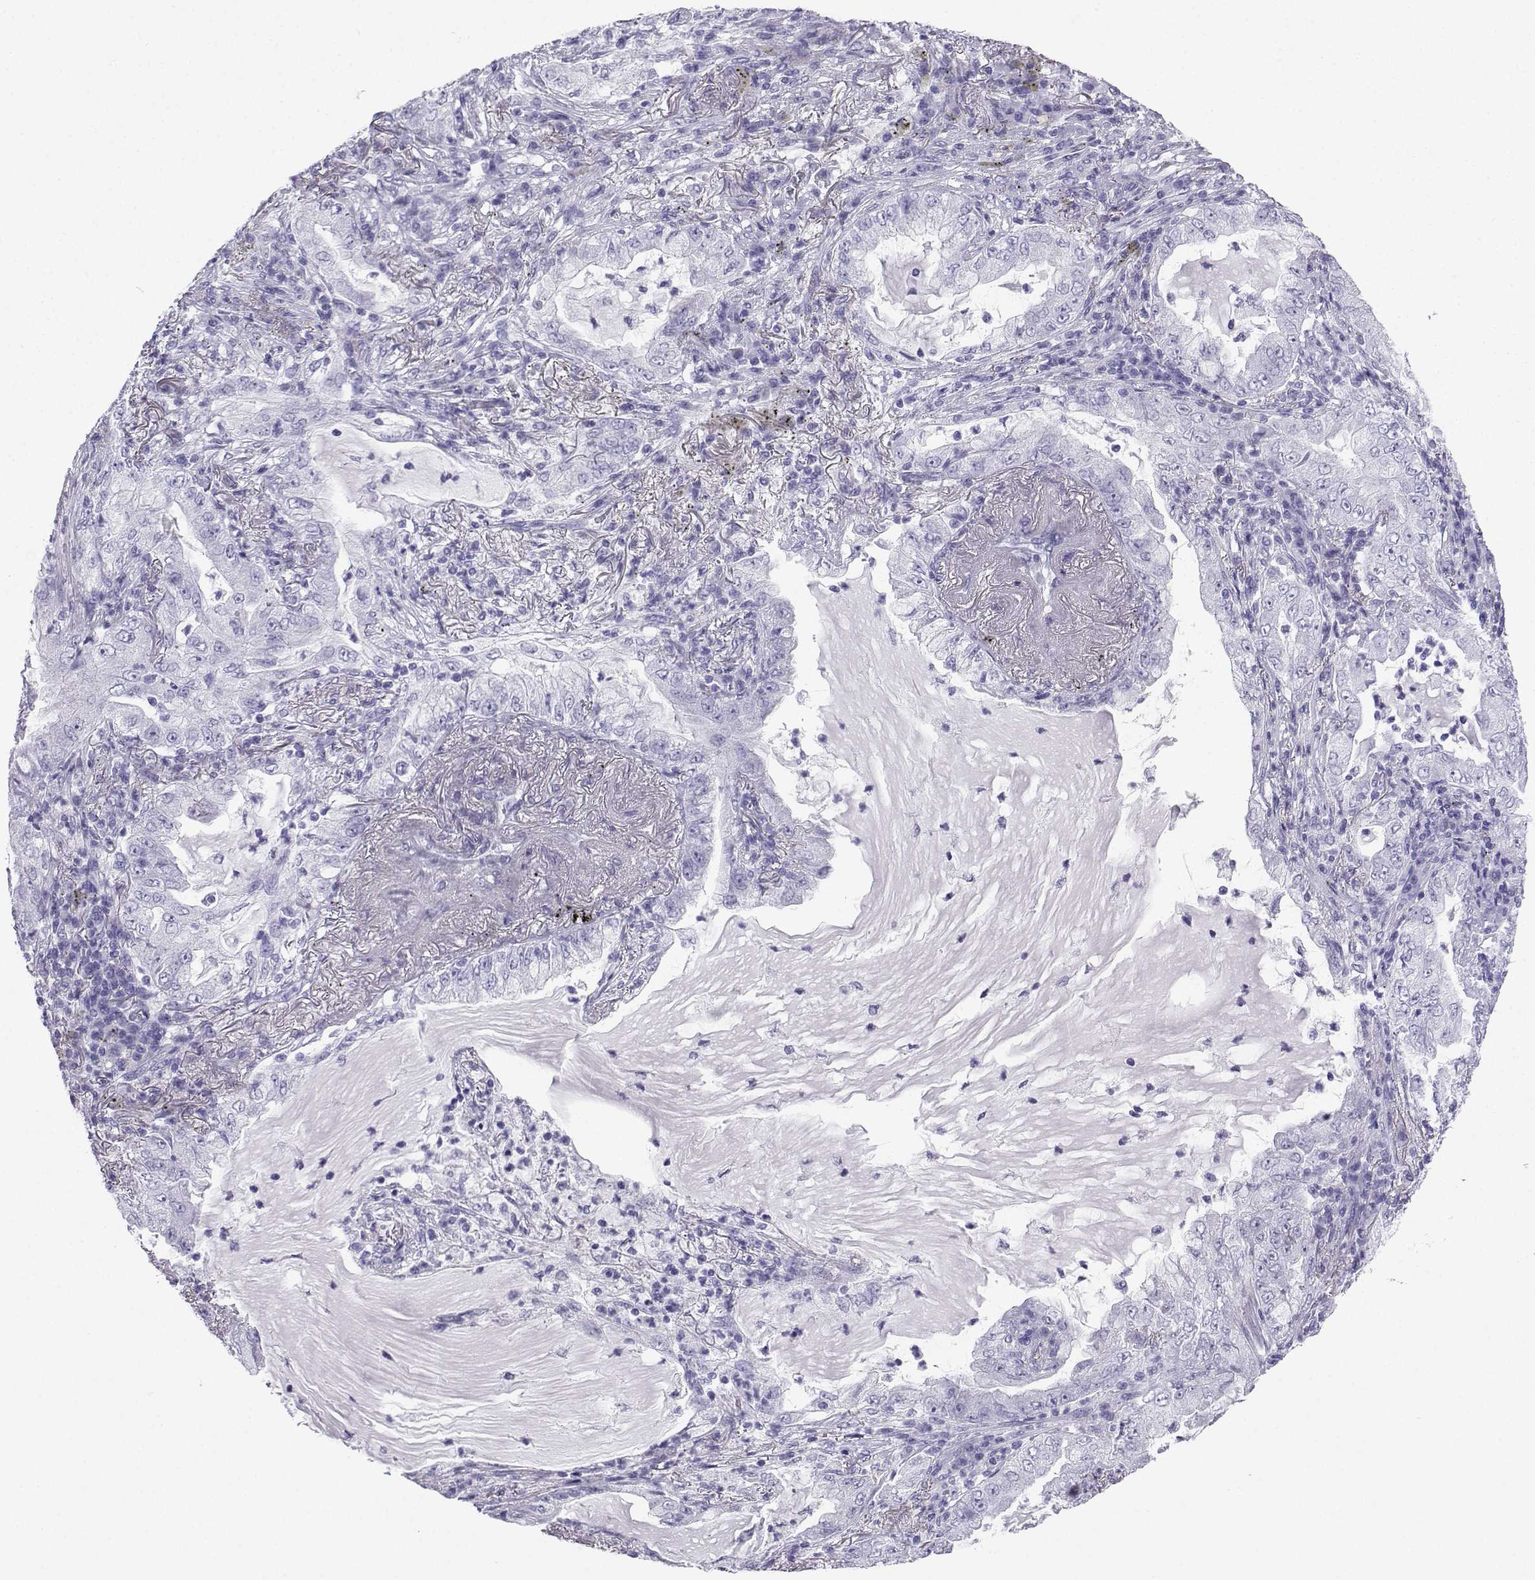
{"staining": {"intensity": "negative", "quantity": "none", "location": "none"}, "tissue": "lung cancer", "cell_type": "Tumor cells", "image_type": "cancer", "snomed": [{"axis": "morphology", "description": "Adenocarcinoma, NOS"}, {"axis": "topography", "description": "Lung"}], "caption": "Tumor cells are negative for protein expression in human lung adenocarcinoma.", "gene": "SLC18A2", "patient": {"sex": "female", "age": 73}}